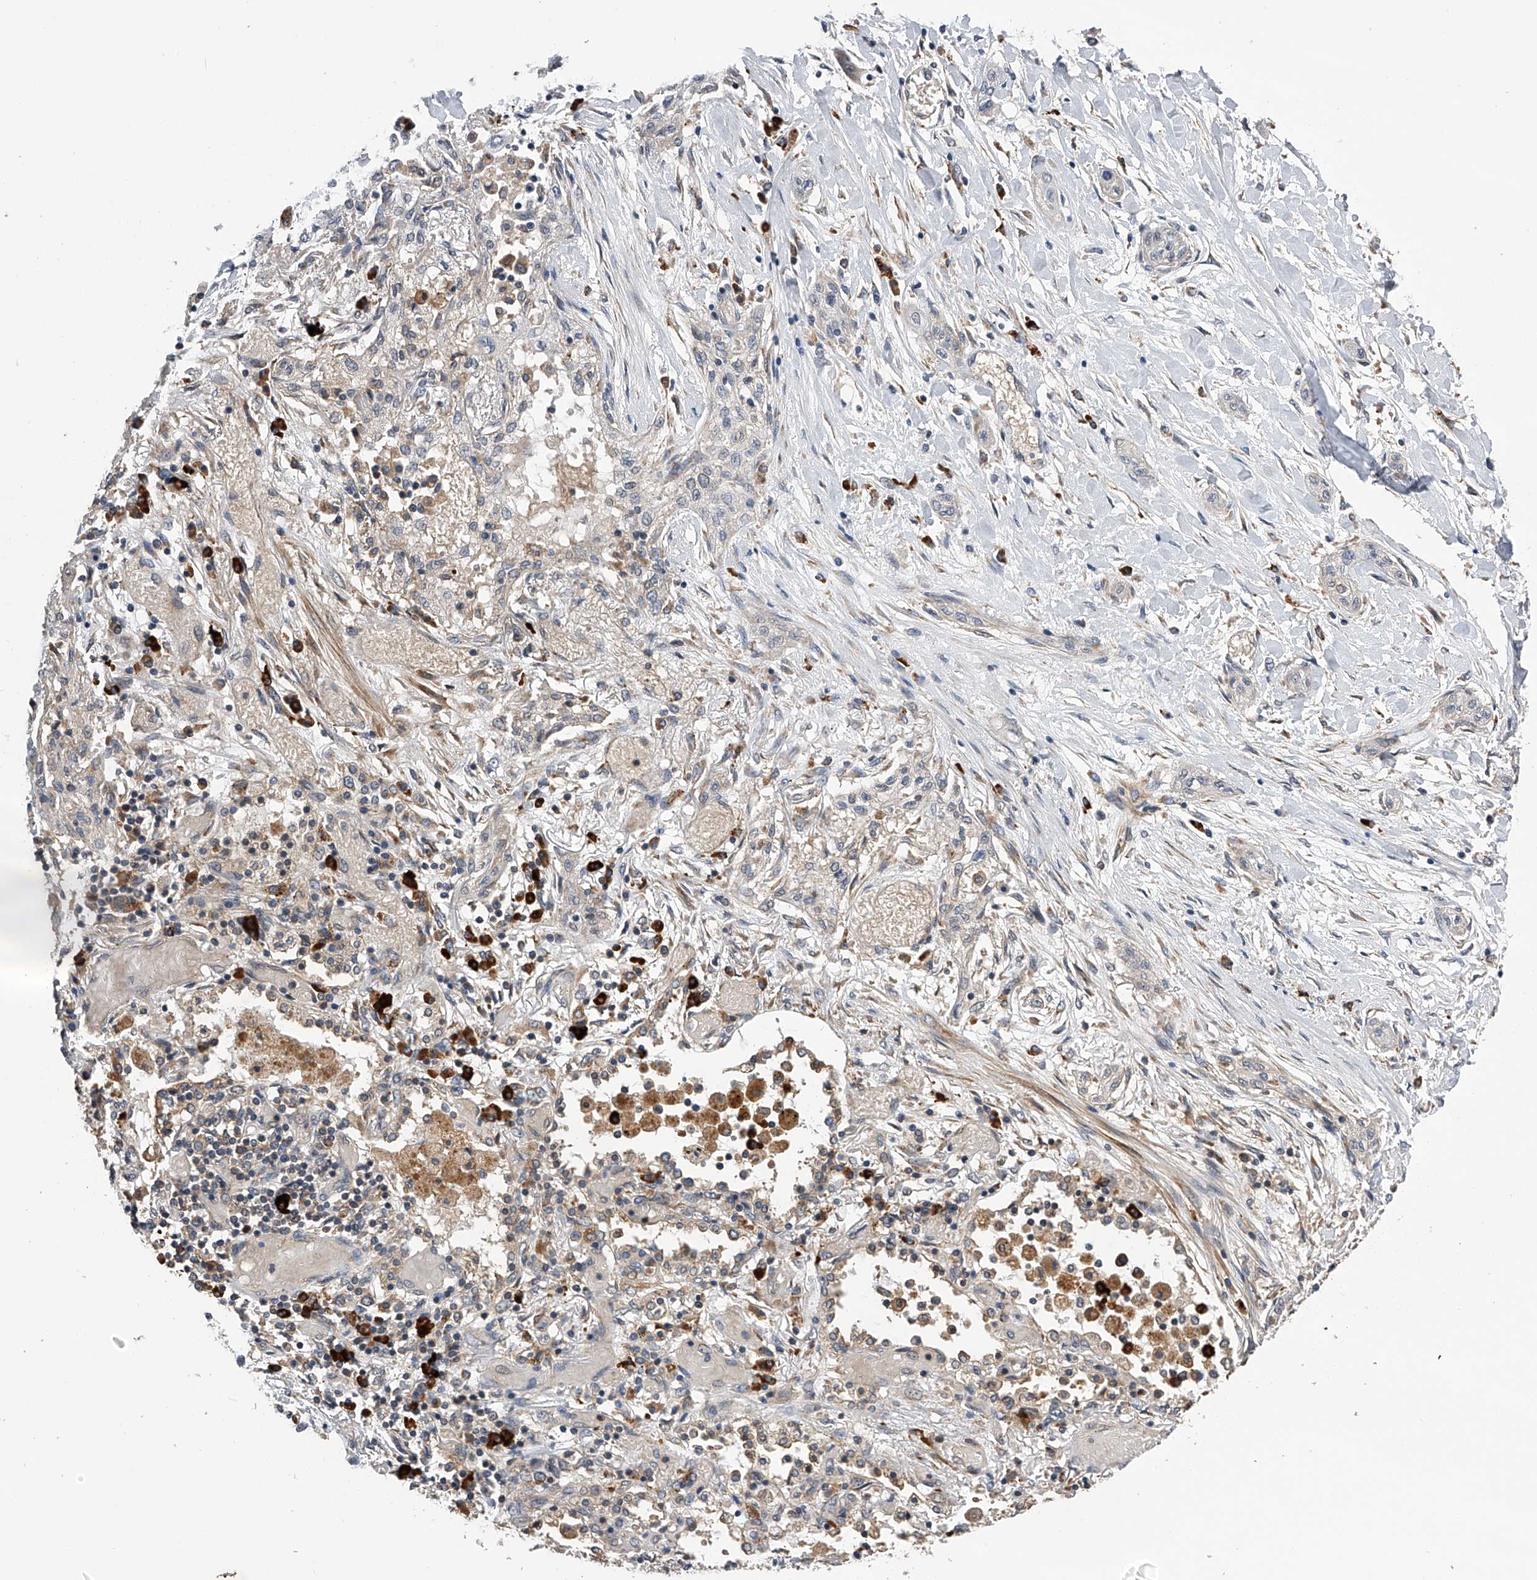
{"staining": {"intensity": "negative", "quantity": "none", "location": "none"}, "tissue": "lung cancer", "cell_type": "Tumor cells", "image_type": "cancer", "snomed": [{"axis": "morphology", "description": "Squamous cell carcinoma, NOS"}, {"axis": "topography", "description": "Lung"}], "caption": "Immunohistochemistry photomicrograph of neoplastic tissue: human squamous cell carcinoma (lung) stained with DAB demonstrates no significant protein expression in tumor cells.", "gene": "SPOCK1", "patient": {"sex": "female", "age": 47}}